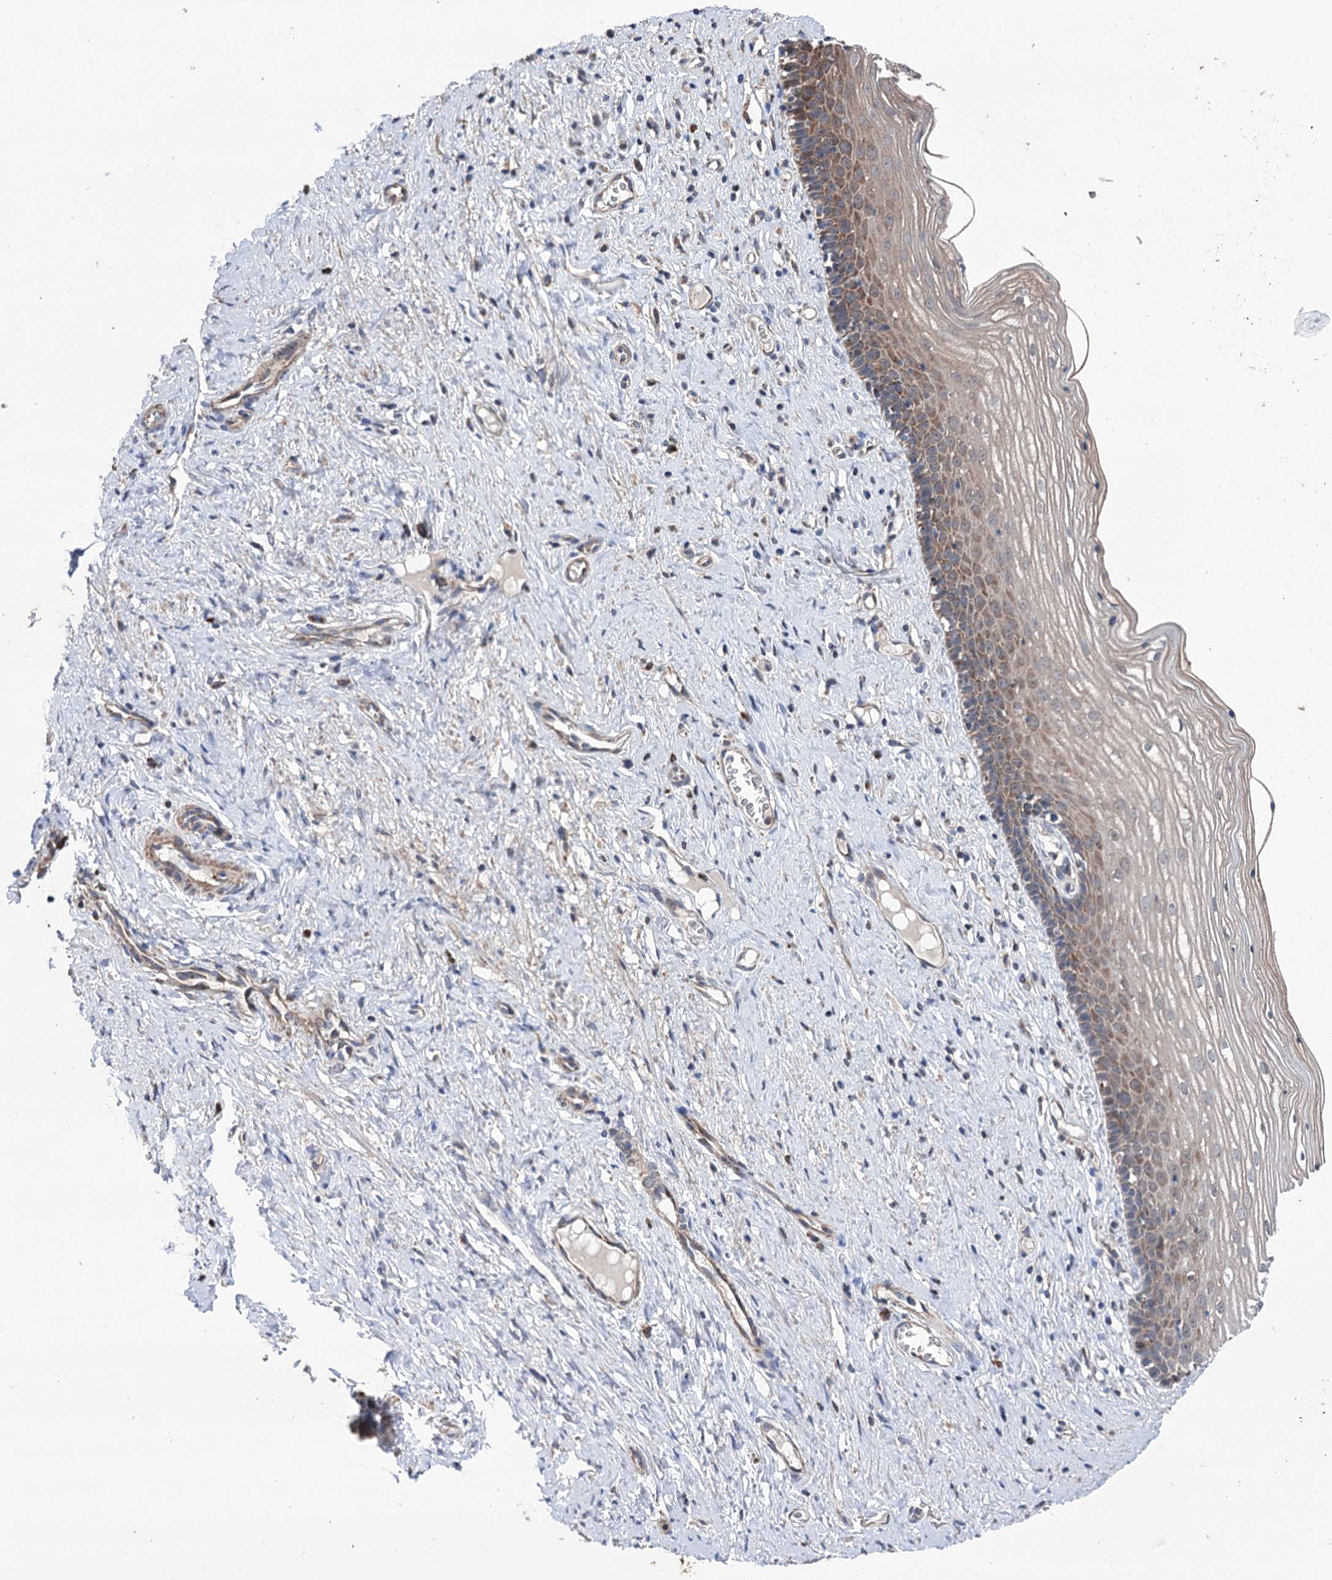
{"staining": {"intensity": "negative", "quantity": "none", "location": "none"}, "tissue": "cervix", "cell_type": "Glandular cells", "image_type": "normal", "snomed": [{"axis": "morphology", "description": "Normal tissue, NOS"}, {"axis": "topography", "description": "Cervix"}], "caption": "Glandular cells are negative for brown protein staining in normal cervix.", "gene": "SUCLA2", "patient": {"sex": "female", "age": 42}}